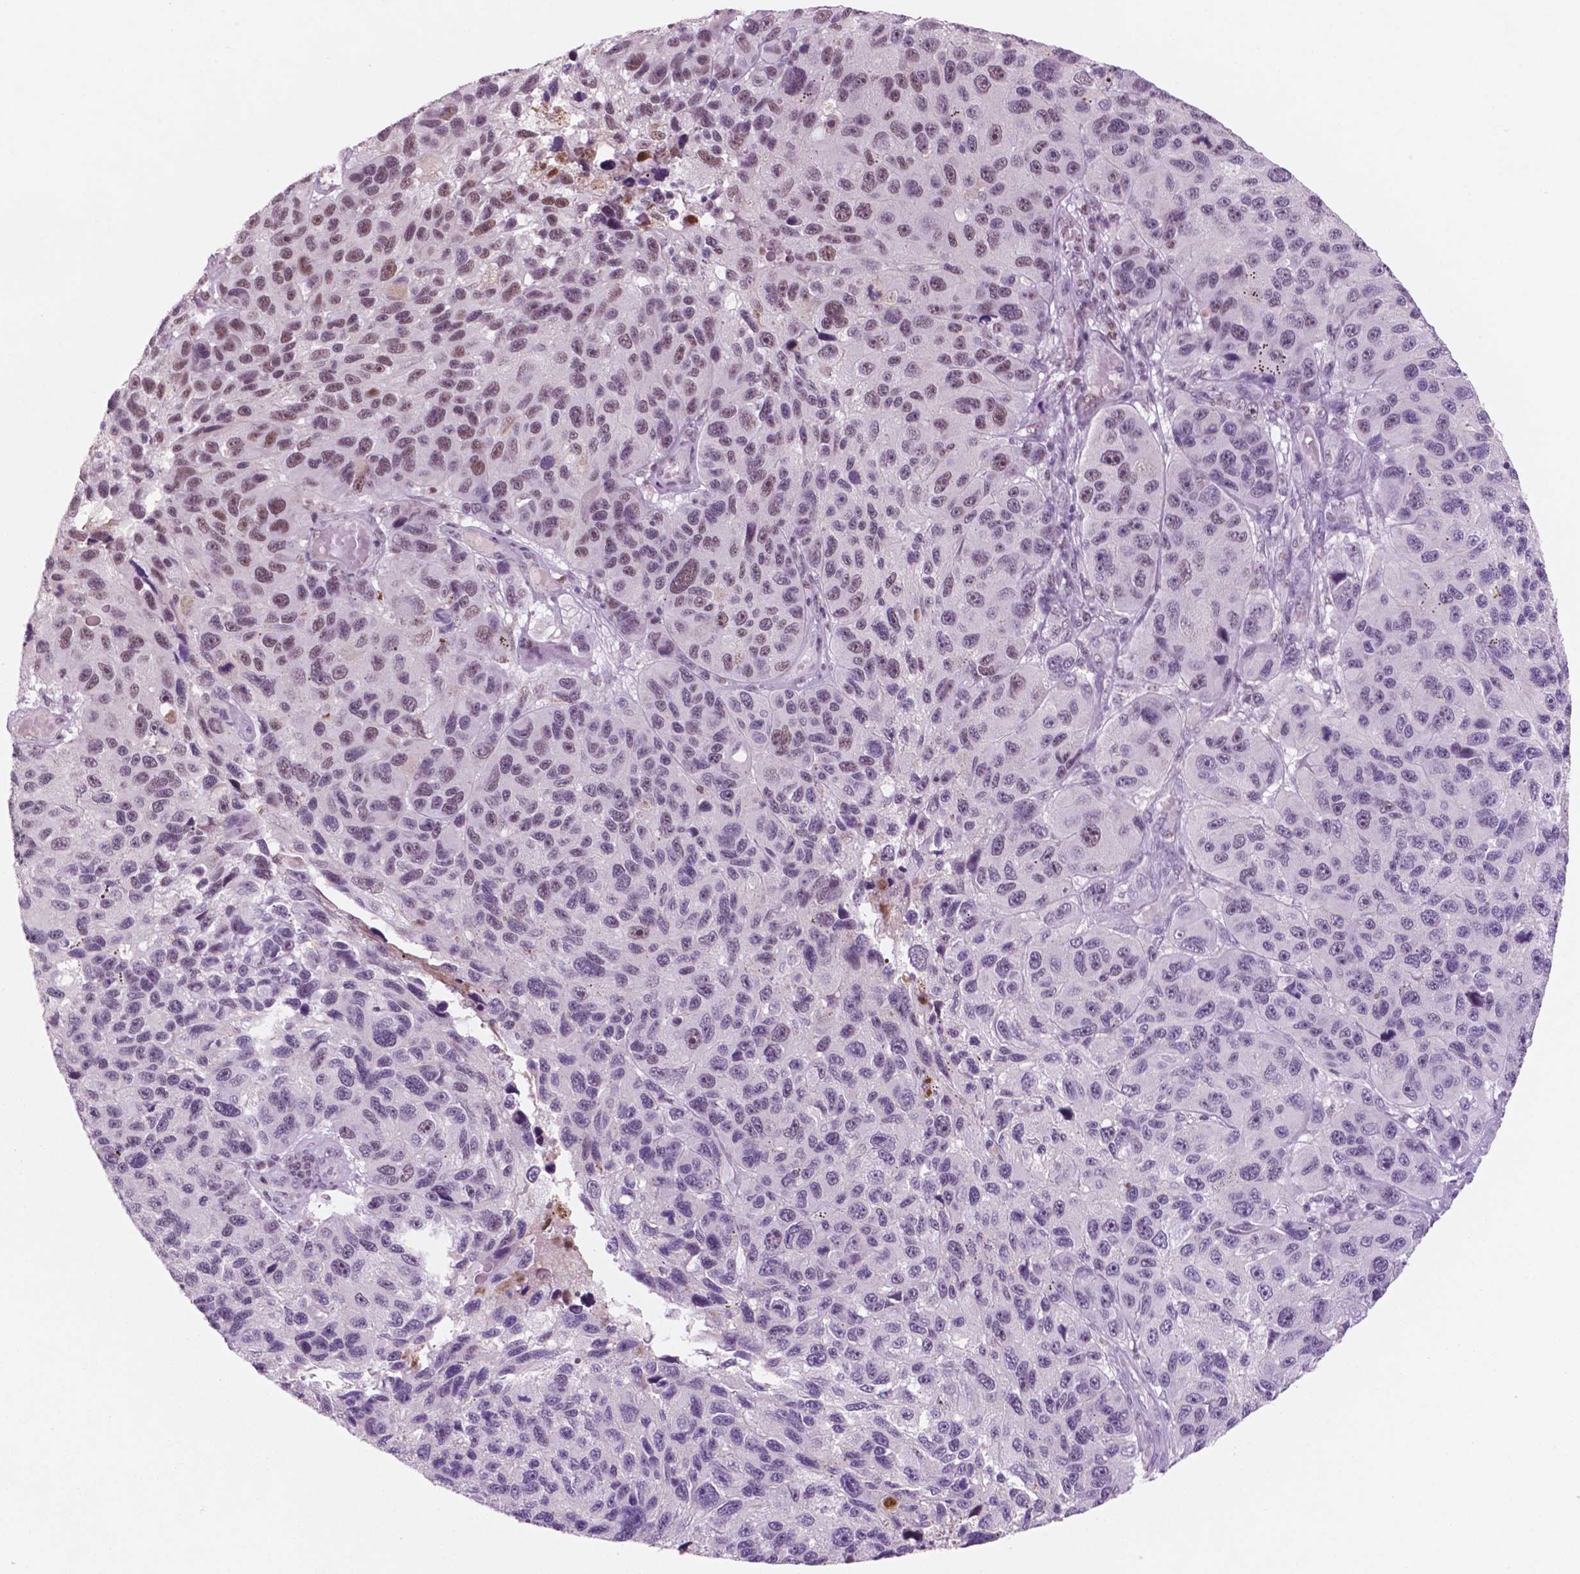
{"staining": {"intensity": "moderate", "quantity": "25%-75%", "location": "nuclear"}, "tissue": "melanoma", "cell_type": "Tumor cells", "image_type": "cancer", "snomed": [{"axis": "morphology", "description": "Malignant melanoma, NOS"}, {"axis": "topography", "description": "Skin"}], "caption": "Immunohistochemistry staining of melanoma, which displays medium levels of moderate nuclear staining in approximately 25%-75% of tumor cells indicating moderate nuclear protein positivity. The staining was performed using DAB (brown) for protein detection and nuclei were counterstained in hematoxylin (blue).", "gene": "CTR9", "patient": {"sex": "male", "age": 53}}